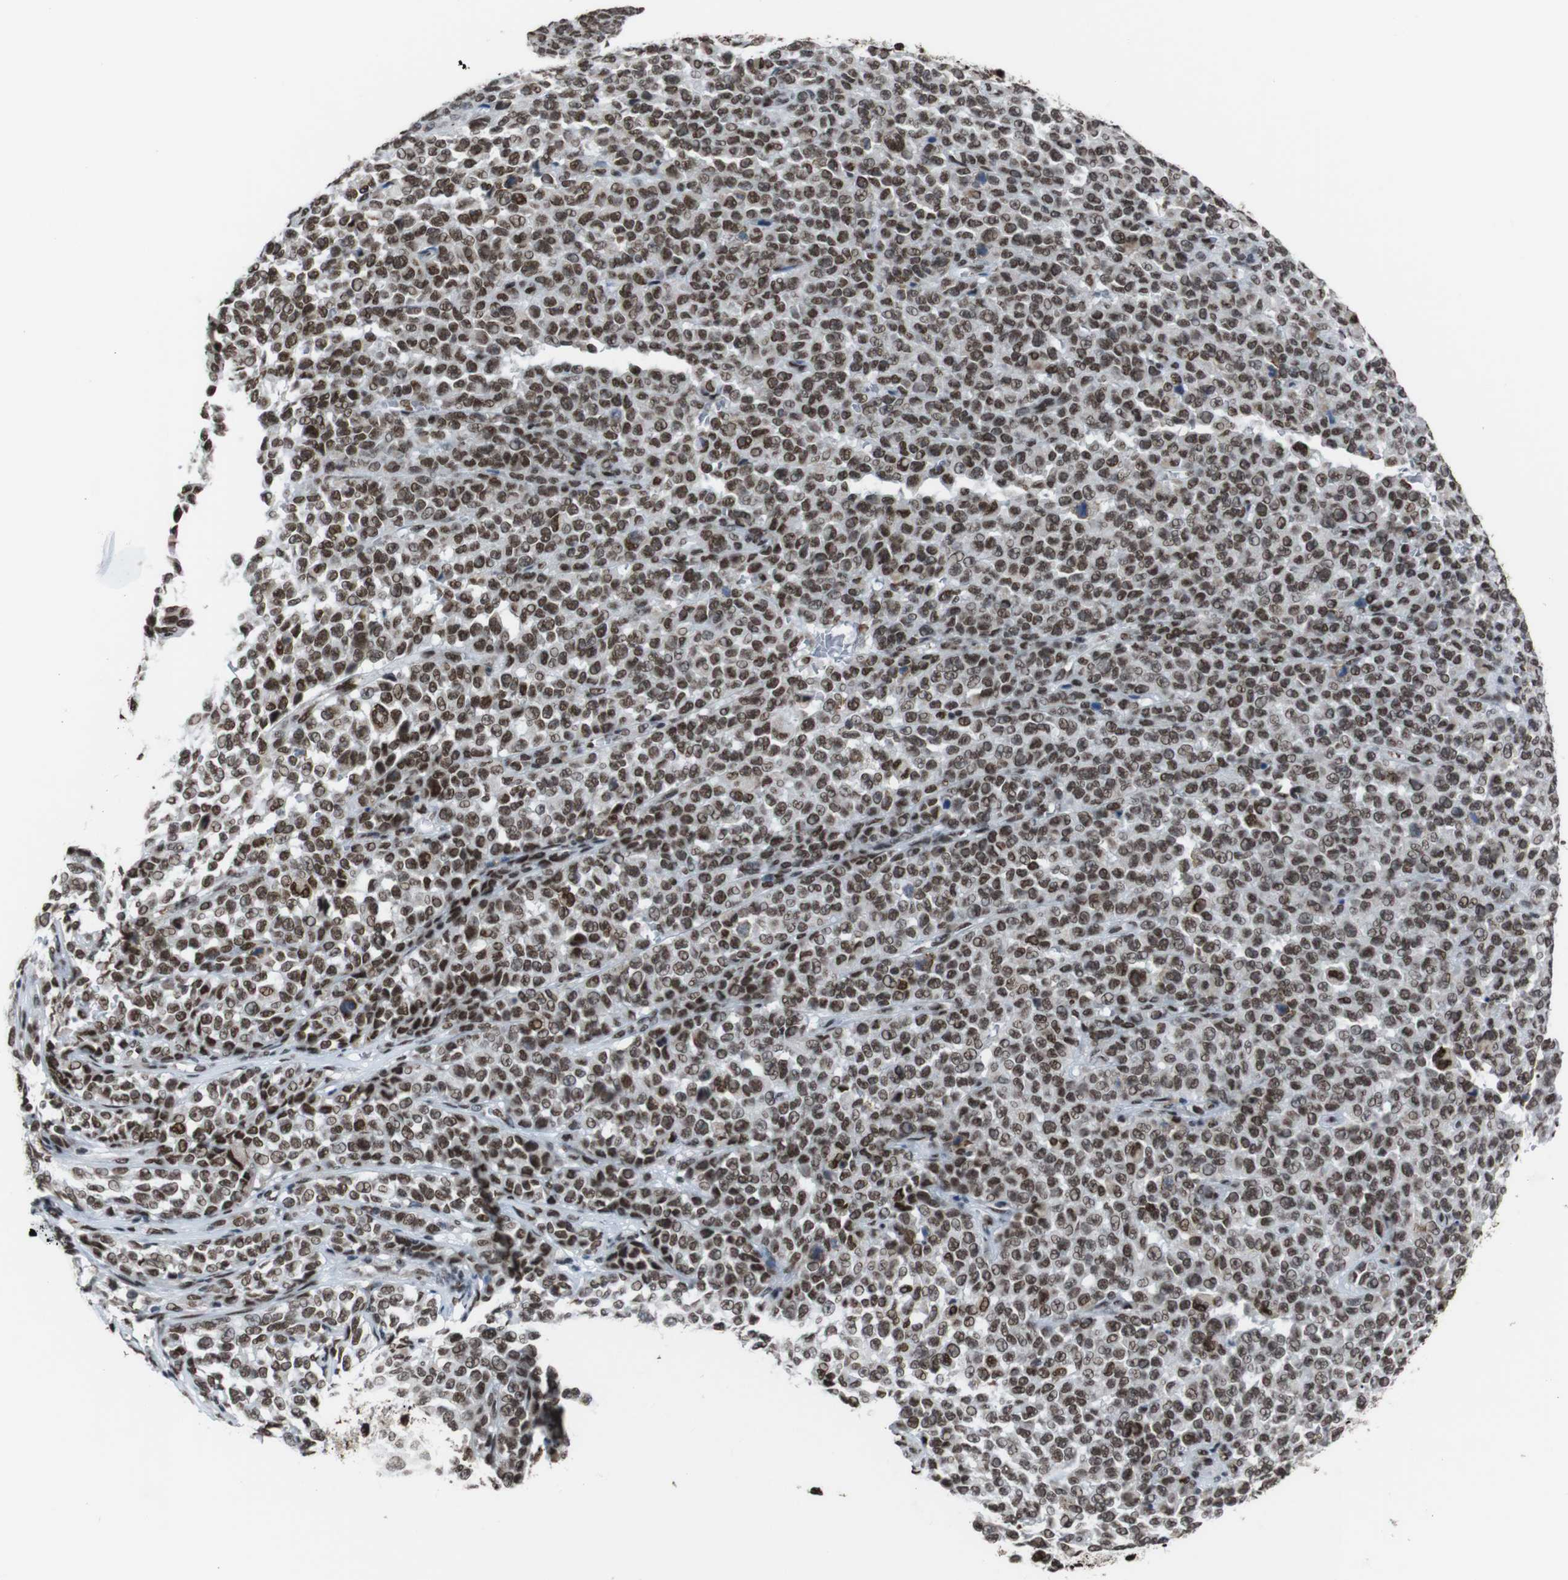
{"staining": {"intensity": "moderate", "quantity": ">75%", "location": "nuclear"}, "tissue": "melanoma", "cell_type": "Tumor cells", "image_type": "cancer", "snomed": [{"axis": "morphology", "description": "Malignant melanoma, NOS"}, {"axis": "topography", "description": "Skin"}], "caption": "There is medium levels of moderate nuclear expression in tumor cells of malignant melanoma, as demonstrated by immunohistochemical staining (brown color).", "gene": "ROMO1", "patient": {"sex": "female", "age": 82}}